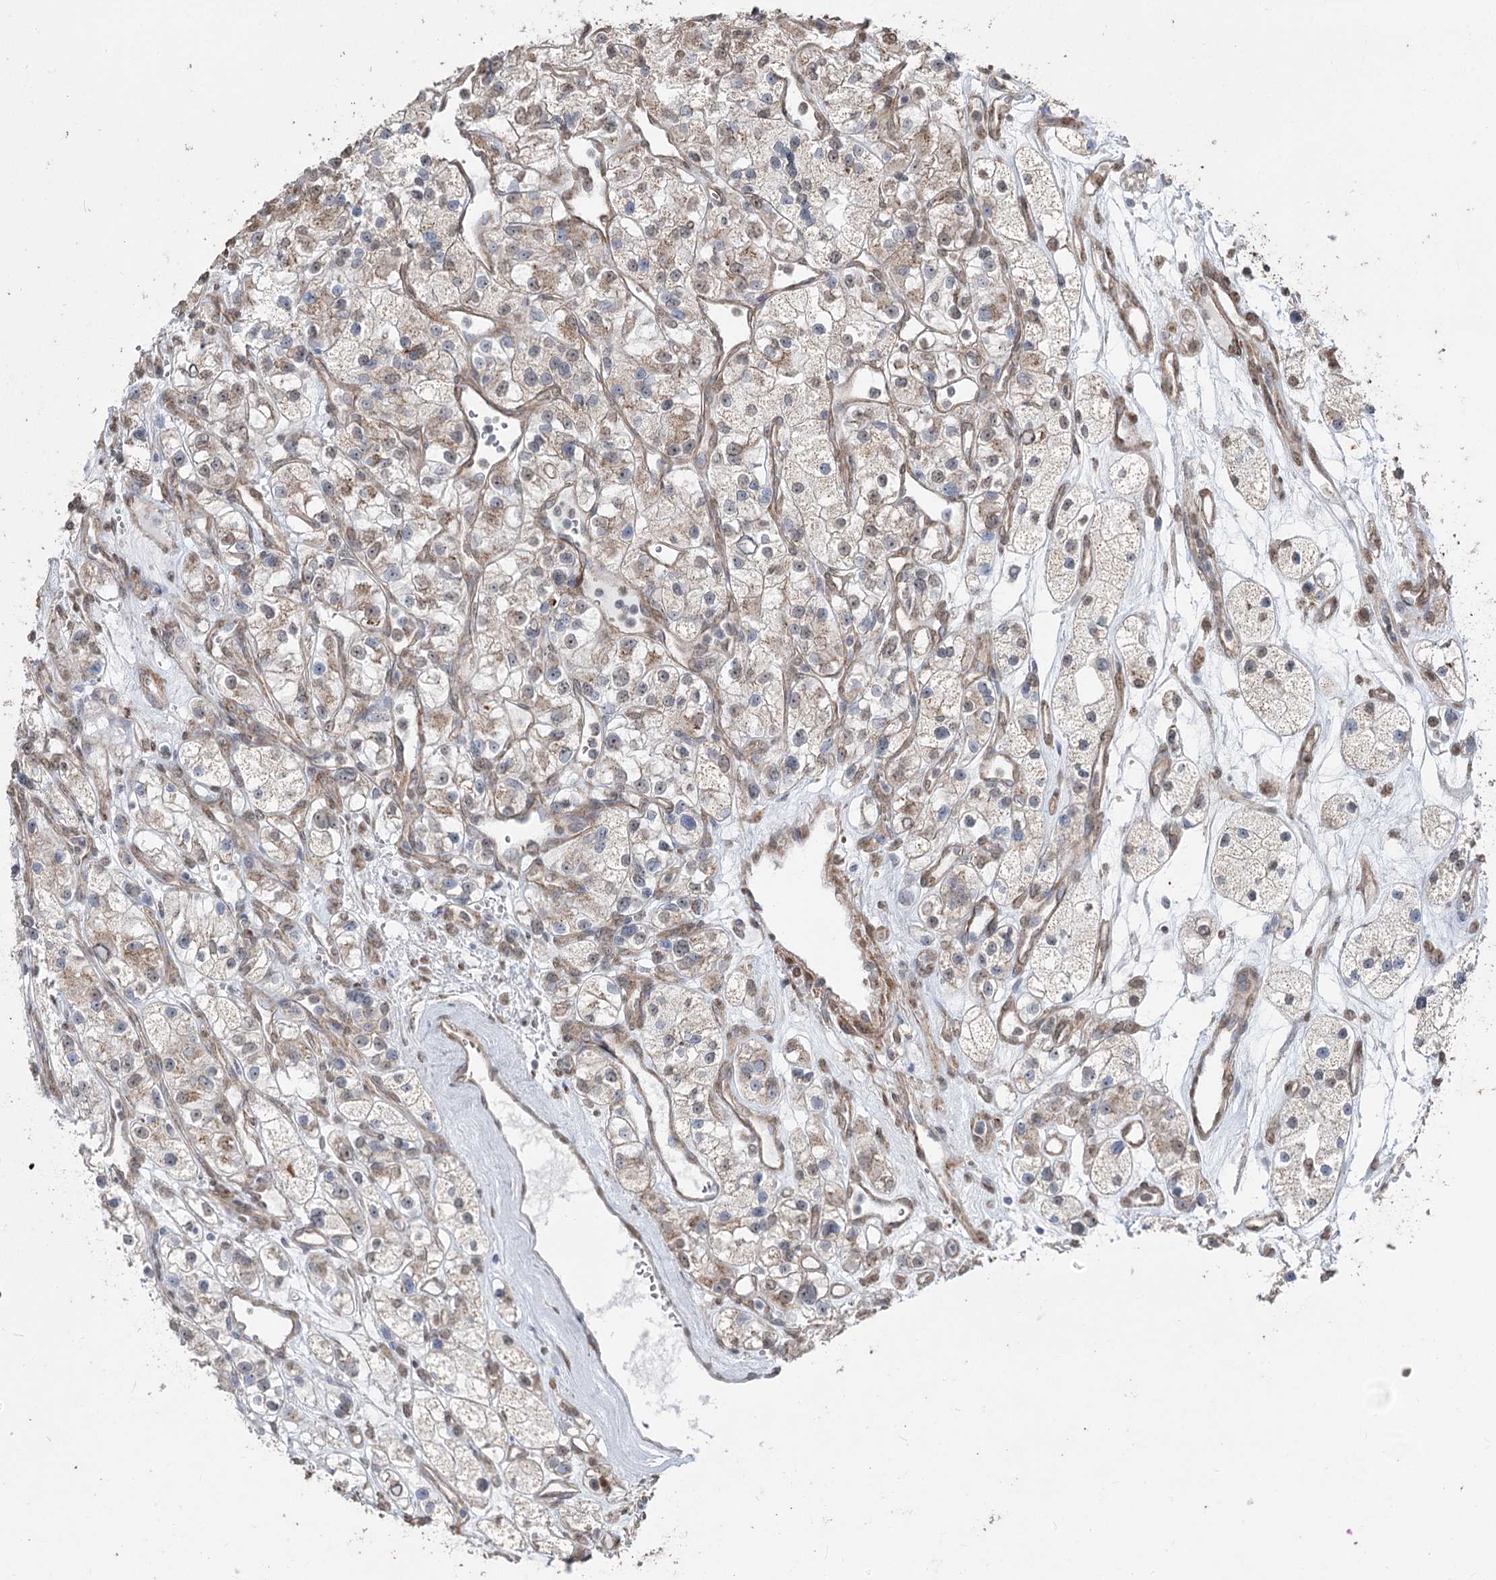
{"staining": {"intensity": "weak", "quantity": "<25%", "location": "cytoplasmic/membranous"}, "tissue": "renal cancer", "cell_type": "Tumor cells", "image_type": "cancer", "snomed": [{"axis": "morphology", "description": "Adenocarcinoma, NOS"}, {"axis": "topography", "description": "Kidney"}], "caption": "Renal cancer (adenocarcinoma) was stained to show a protein in brown. There is no significant expression in tumor cells.", "gene": "ZSCAN23", "patient": {"sex": "female", "age": 57}}